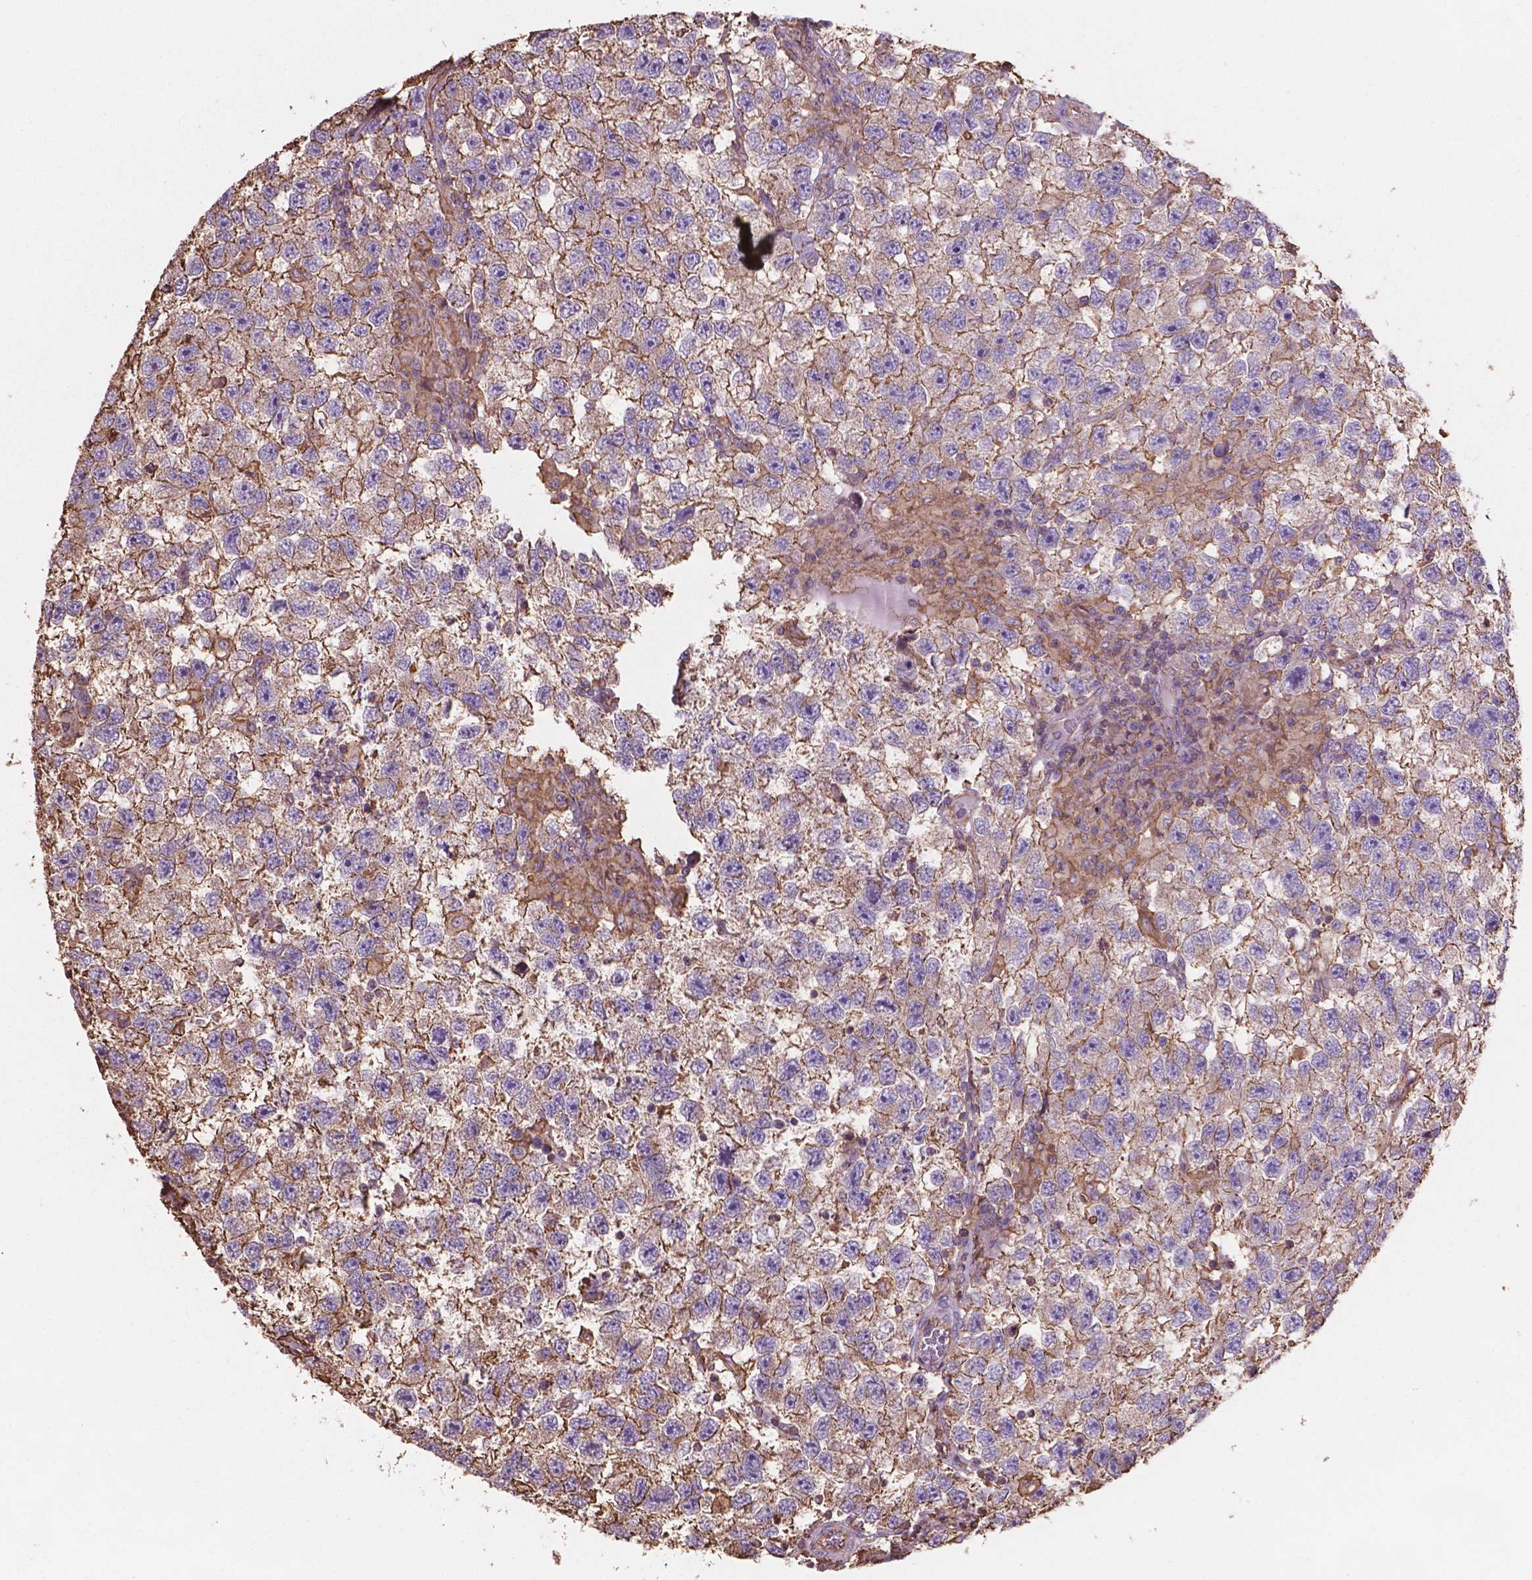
{"staining": {"intensity": "moderate", "quantity": ">75%", "location": "cytoplasmic/membranous"}, "tissue": "testis cancer", "cell_type": "Tumor cells", "image_type": "cancer", "snomed": [{"axis": "morphology", "description": "Seminoma, NOS"}, {"axis": "topography", "description": "Testis"}], "caption": "A brown stain highlights moderate cytoplasmic/membranous expression of a protein in testis cancer (seminoma) tumor cells.", "gene": "NIPA2", "patient": {"sex": "male", "age": 26}}